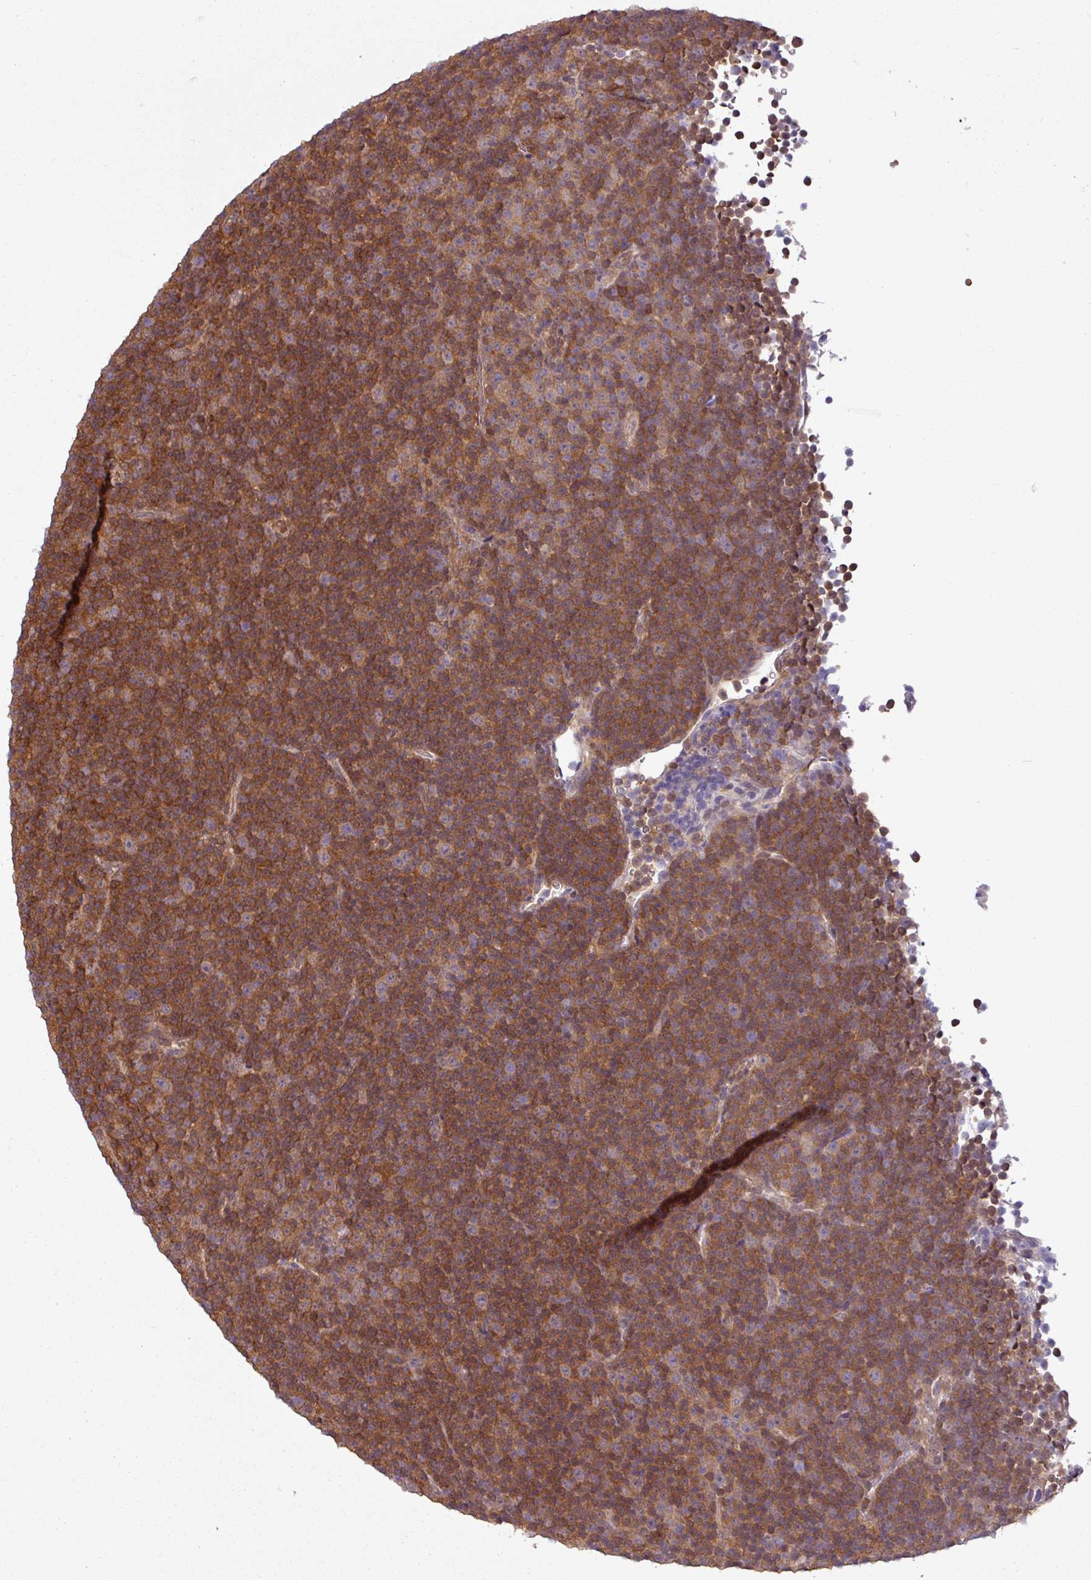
{"staining": {"intensity": "strong", "quantity": ">75%", "location": "cytoplasmic/membranous"}, "tissue": "lymphoma", "cell_type": "Tumor cells", "image_type": "cancer", "snomed": [{"axis": "morphology", "description": "Malignant lymphoma, non-Hodgkin's type, Low grade"}, {"axis": "topography", "description": "Lymph node"}], "caption": "A brown stain shows strong cytoplasmic/membranous staining of a protein in malignant lymphoma, non-Hodgkin's type (low-grade) tumor cells.", "gene": "SH3BGRL", "patient": {"sex": "female", "age": 67}}